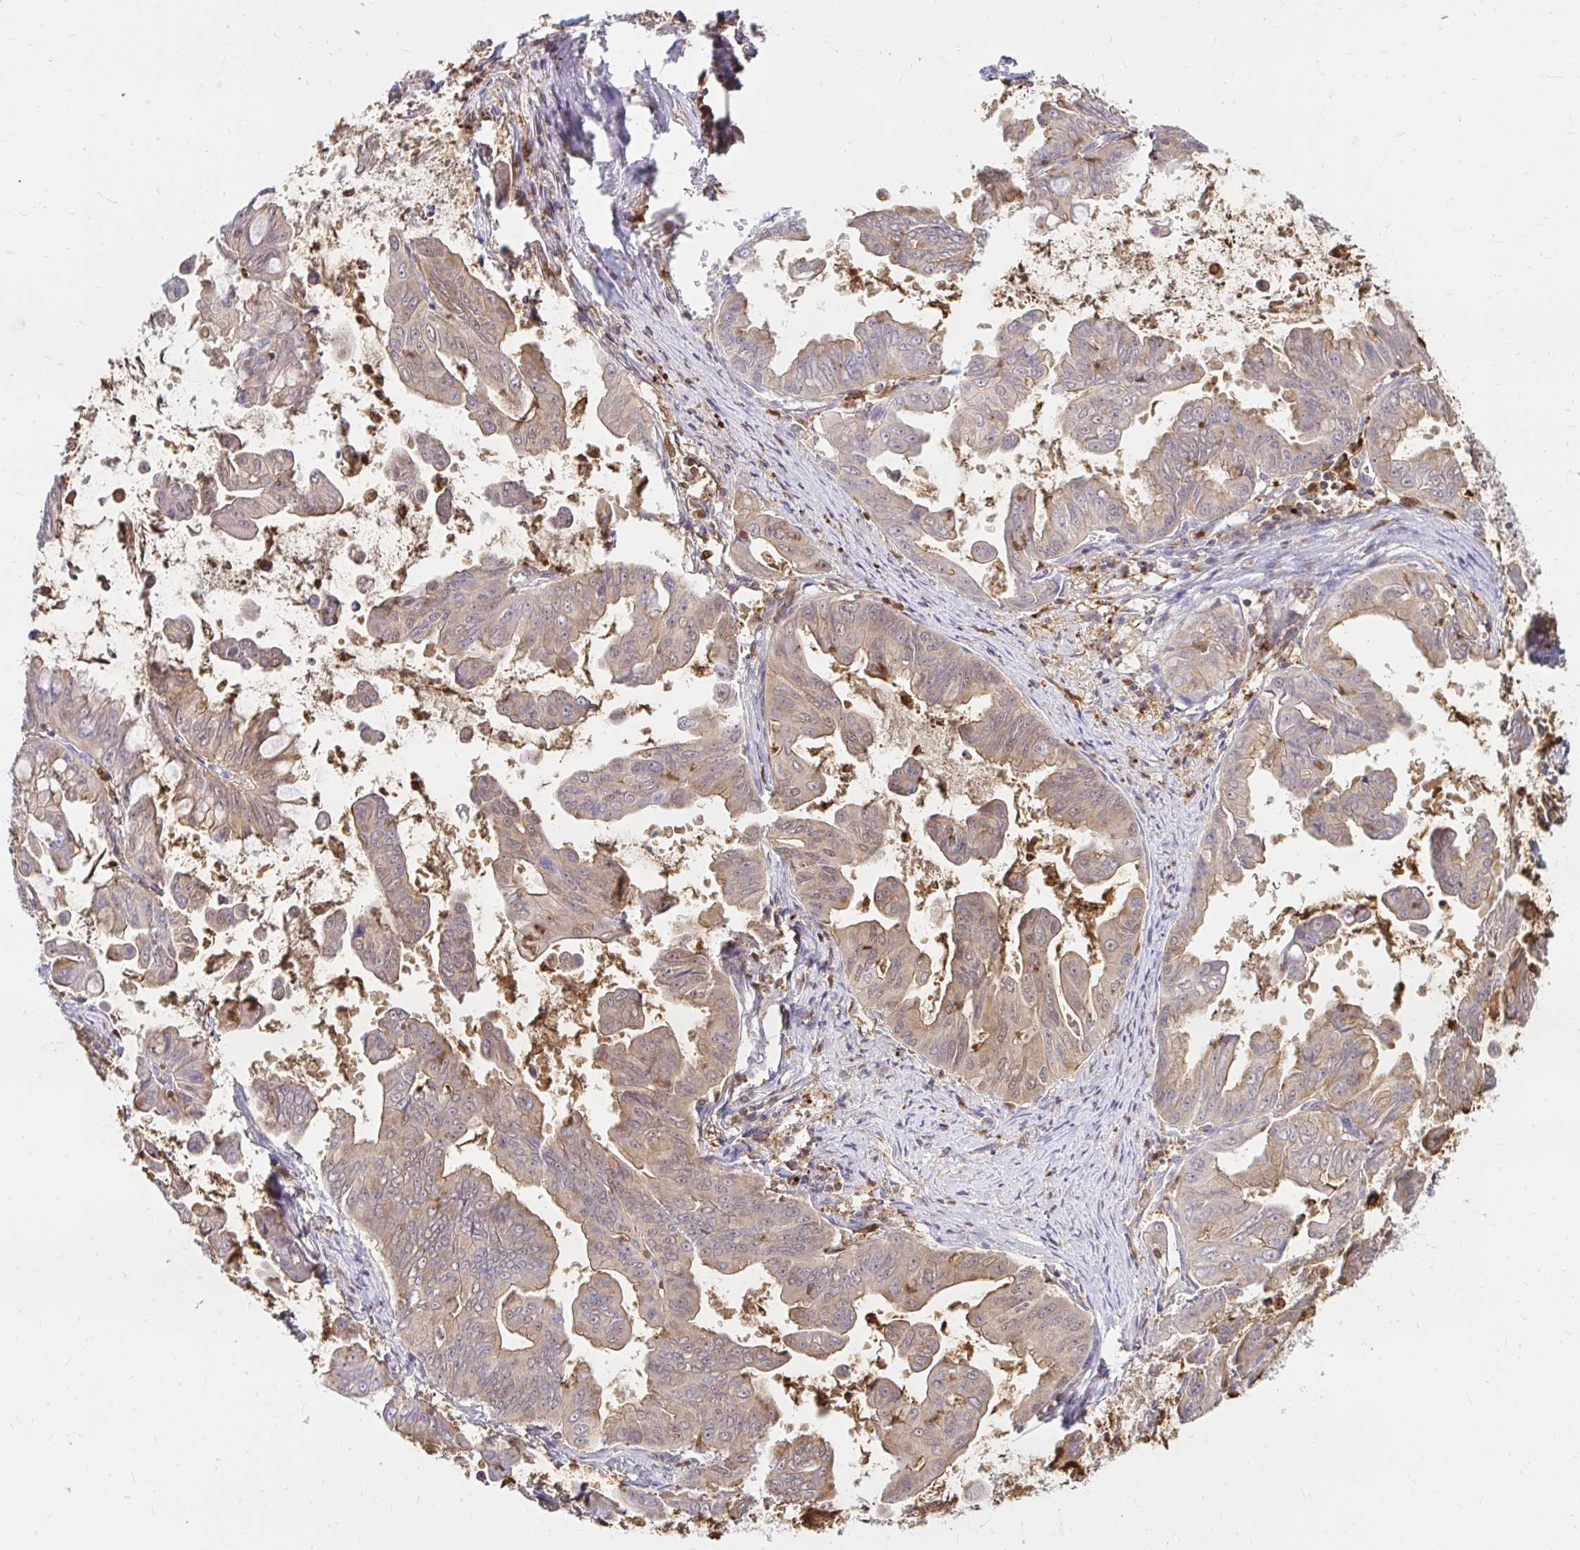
{"staining": {"intensity": "weak", "quantity": "25%-75%", "location": "cytoplasmic/membranous"}, "tissue": "stomach cancer", "cell_type": "Tumor cells", "image_type": "cancer", "snomed": [{"axis": "morphology", "description": "Adenocarcinoma, NOS"}, {"axis": "topography", "description": "Stomach, upper"}], "caption": "About 25%-75% of tumor cells in stomach cancer display weak cytoplasmic/membranous protein positivity as visualized by brown immunohistochemical staining.", "gene": "PYCARD", "patient": {"sex": "male", "age": 80}}